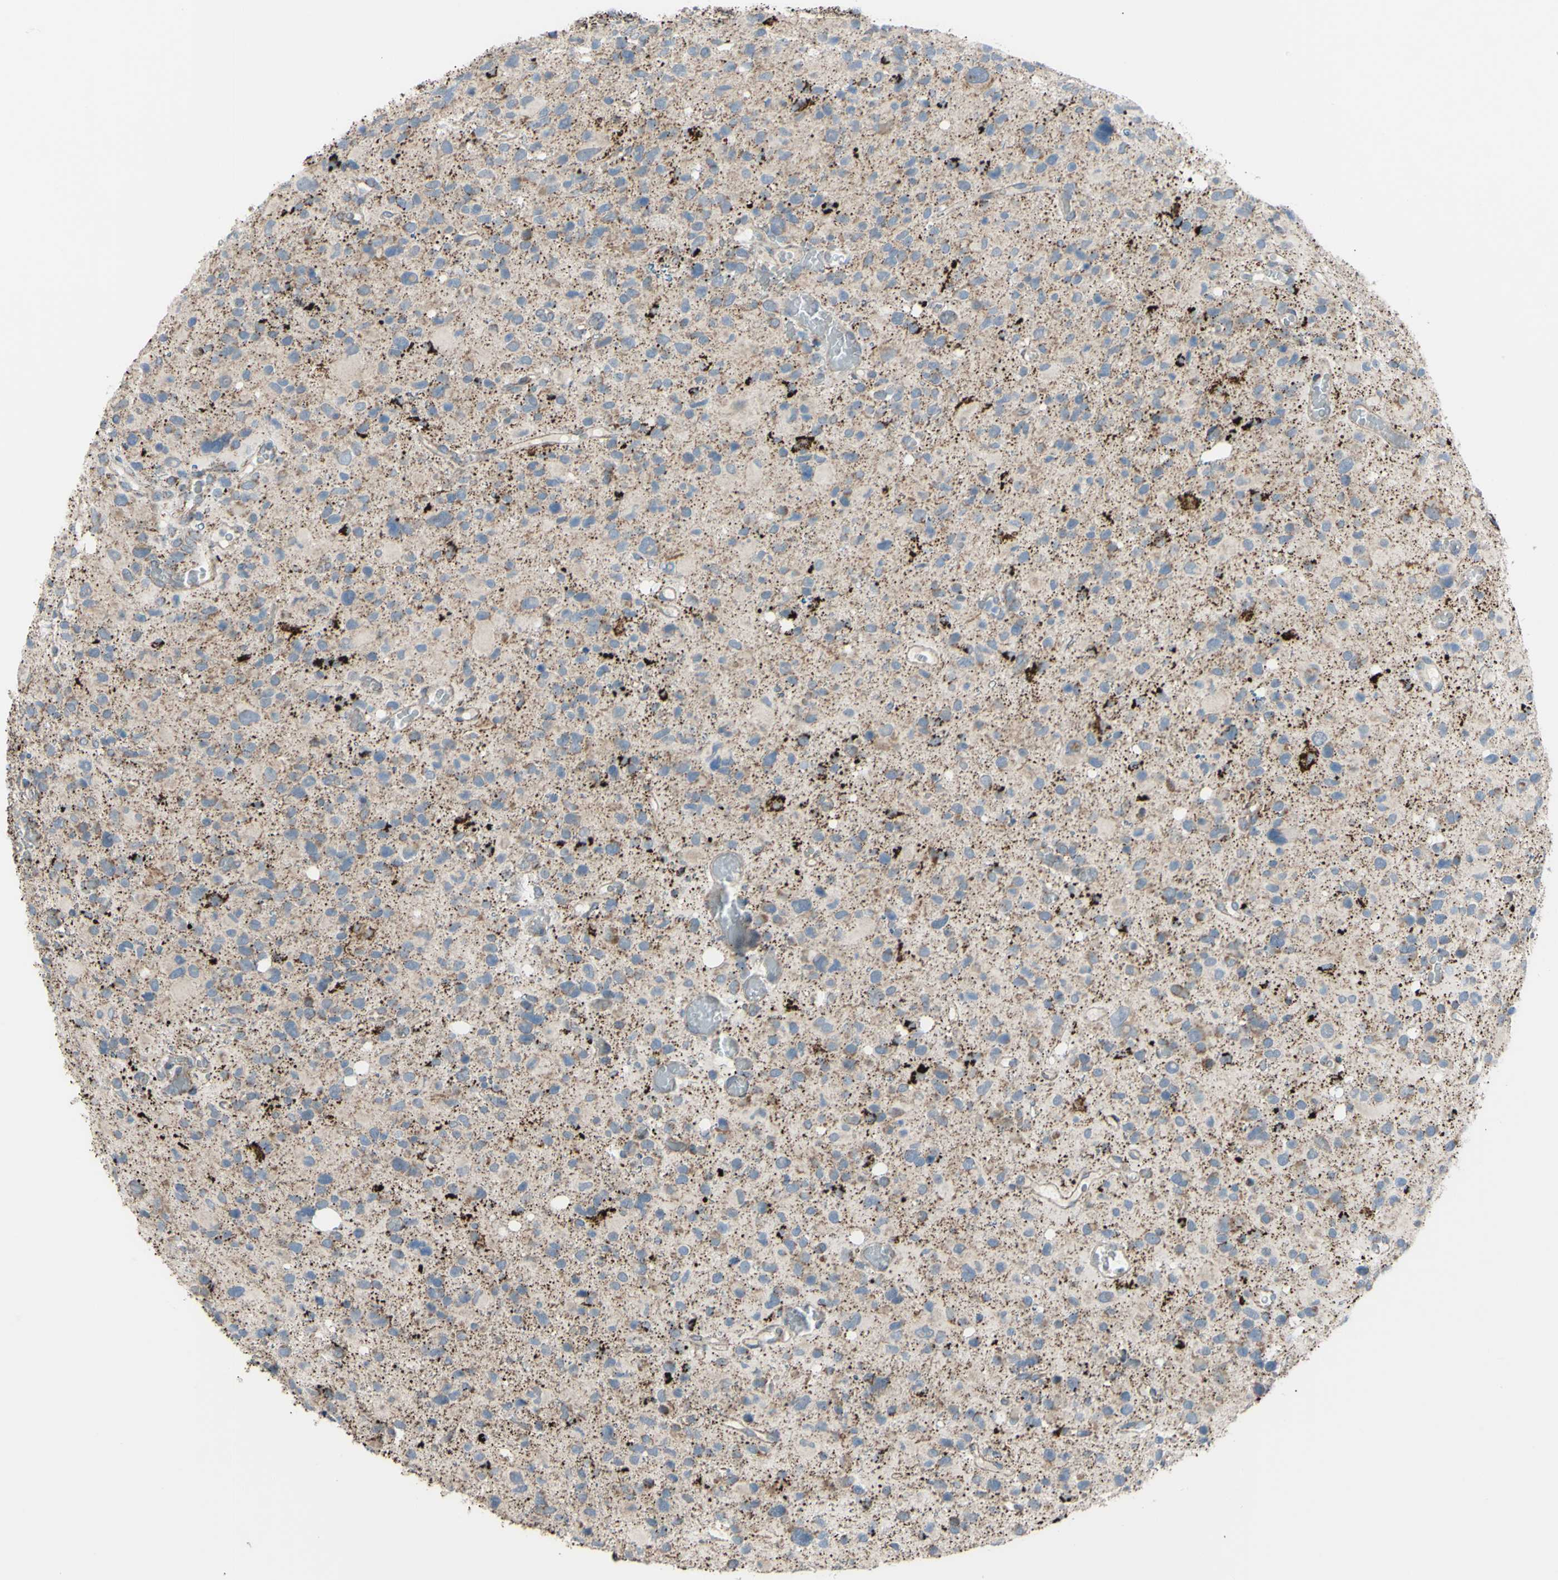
{"staining": {"intensity": "weak", "quantity": "25%-75%", "location": "cytoplasmic/membranous"}, "tissue": "glioma", "cell_type": "Tumor cells", "image_type": "cancer", "snomed": [{"axis": "morphology", "description": "Glioma, malignant, High grade"}, {"axis": "topography", "description": "Brain"}], "caption": "Protein staining of malignant high-grade glioma tissue shows weak cytoplasmic/membranous staining in about 25%-75% of tumor cells. The staining was performed using DAB (3,3'-diaminobenzidine) to visualize the protein expression in brown, while the nuclei were stained in blue with hematoxylin (Magnification: 20x).", "gene": "GLT8D1", "patient": {"sex": "male", "age": 48}}